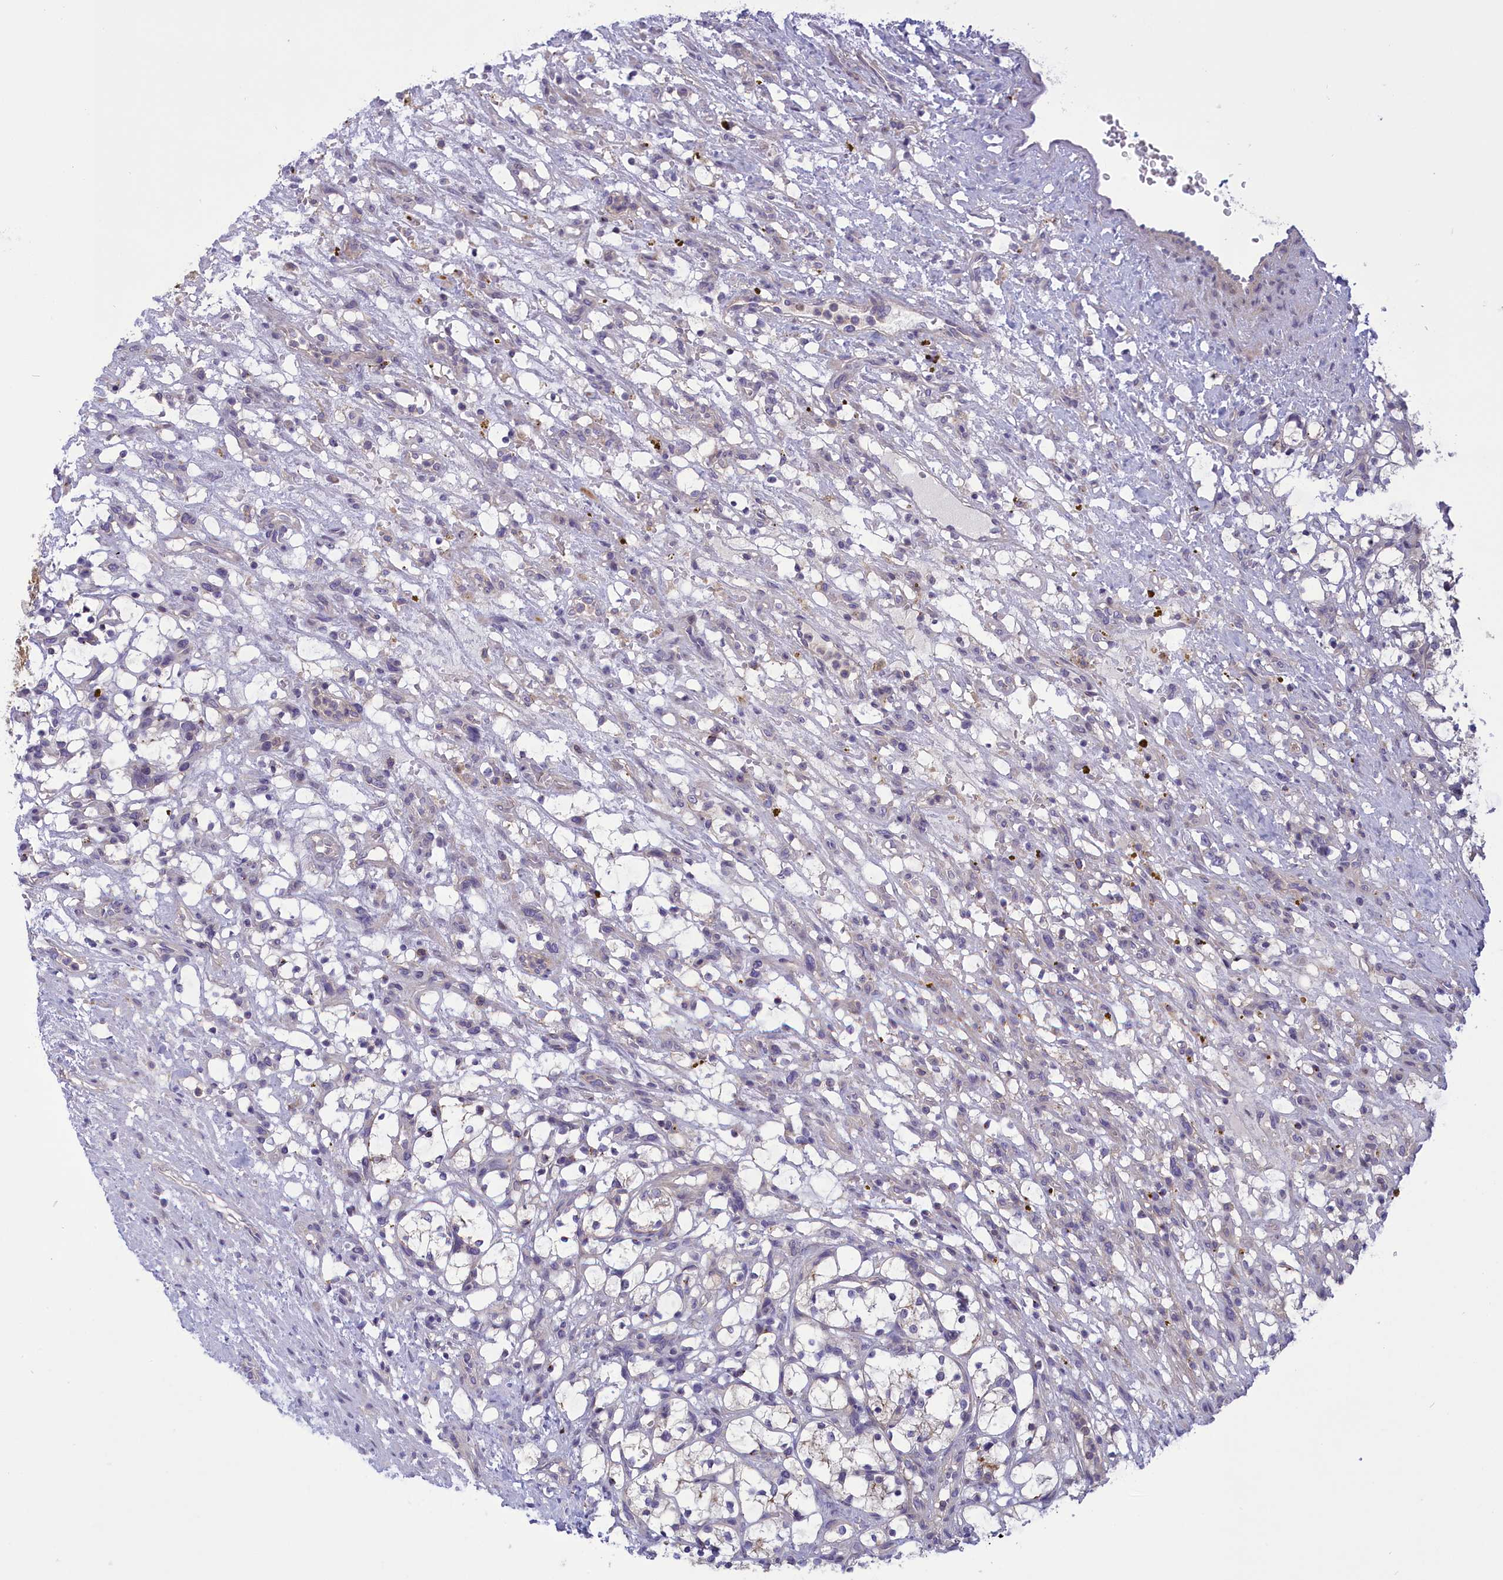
{"staining": {"intensity": "negative", "quantity": "none", "location": "none"}, "tissue": "renal cancer", "cell_type": "Tumor cells", "image_type": "cancer", "snomed": [{"axis": "morphology", "description": "Adenocarcinoma, NOS"}, {"axis": "topography", "description": "Kidney"}], "caption": "Immunohistochemical staining of adenocarcinoma (renal) demonstrates no significant expression in tumor cells.", "gene": "CORO2A", "patient": {"sex": "female", "age": 69}}